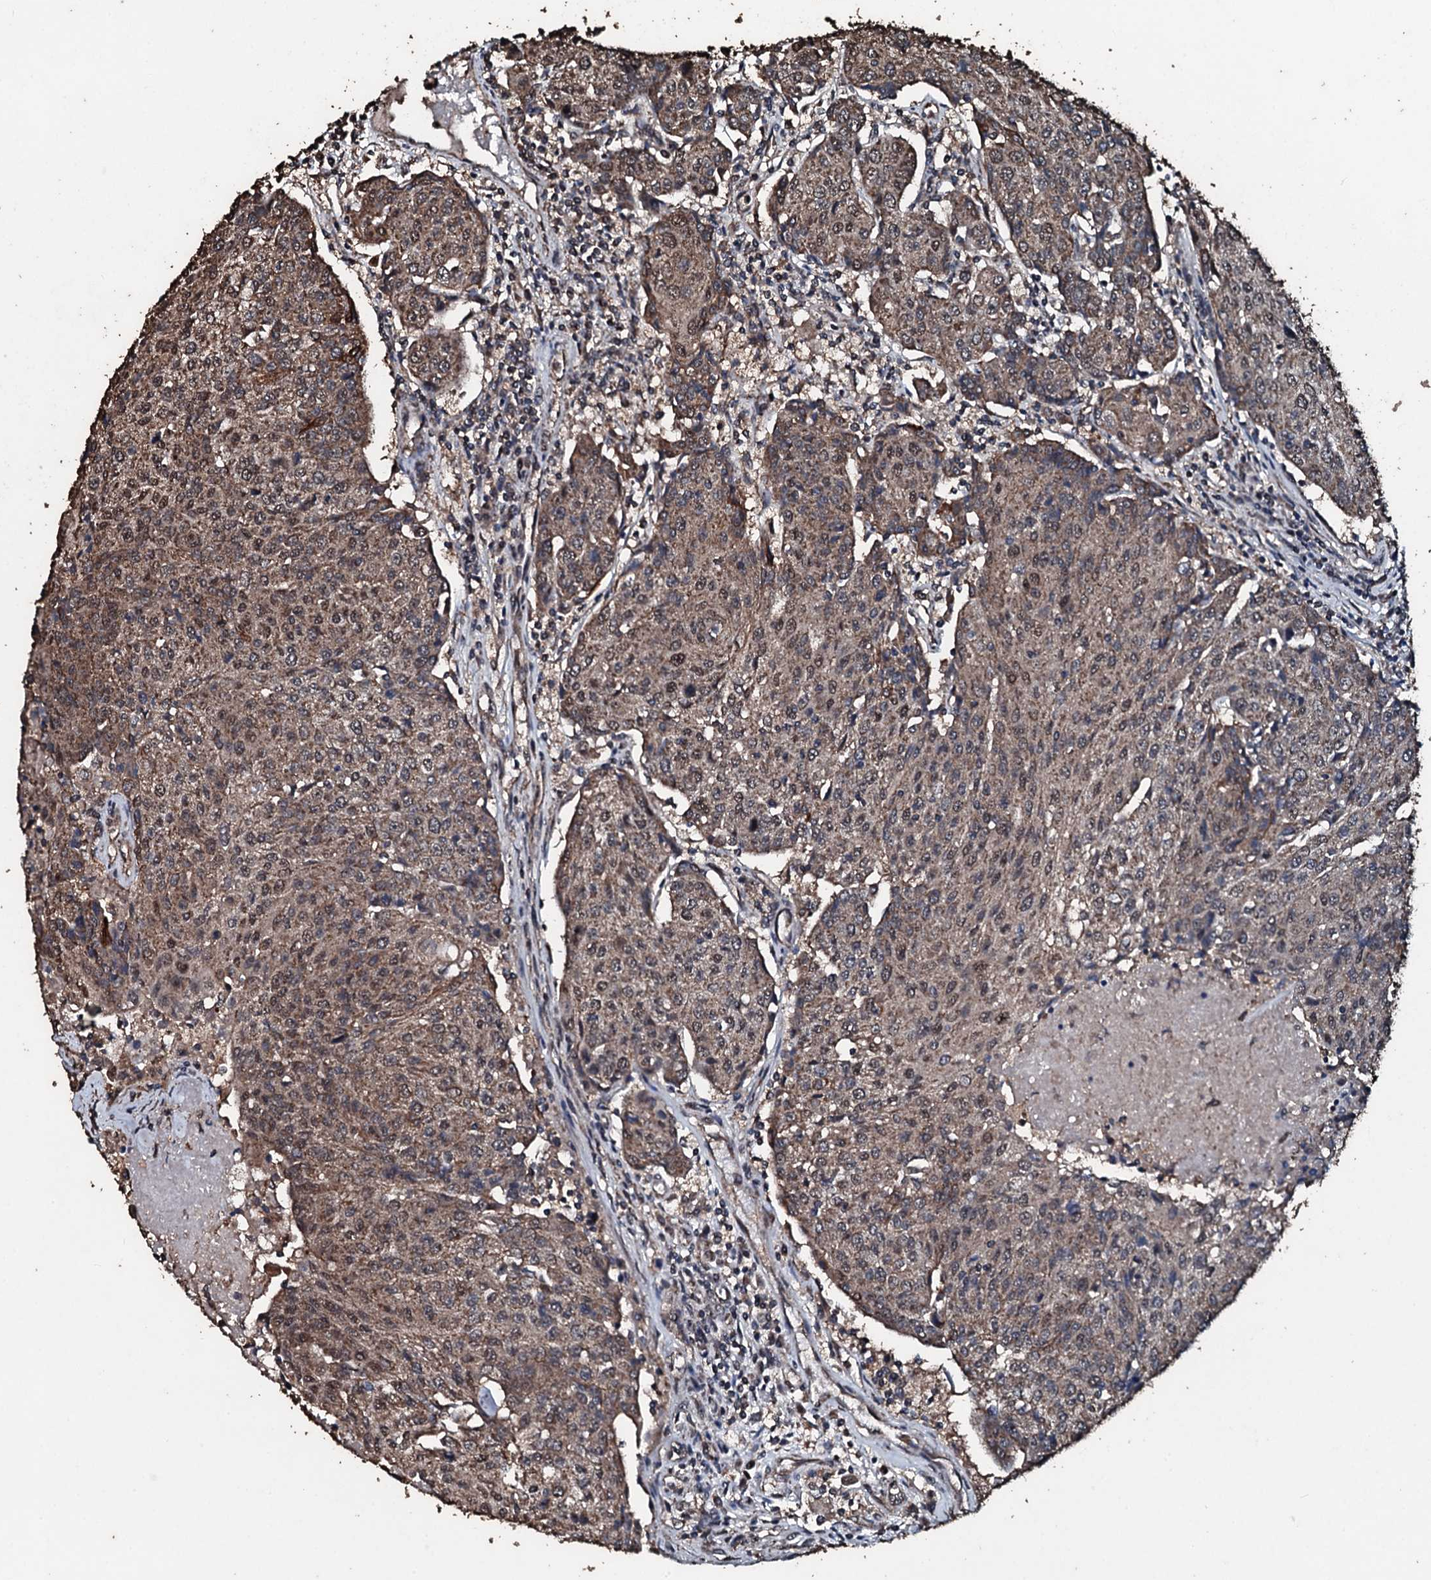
{"staining": {"intensity": "moderate", "quantity": "25%-75%", "location": "cytoplasmic/membranous"}, "tissue": "urothelial cancer", "cell_type": "Tumor cells", "image_type": "cancer", "snomed": [{"axis": "morphology", "description": "Urothelial carcinoma, High grade"}, {"axis": "topography", "description": "Urinary bladder"}], "caption": "Tumor cells exhibit moderate cytoplasmic/membranous positivity in approximately 25%-75% of cells in high-grade urothelial carcinoma. The staining was performed using DAB (3,3'-diaminobenzidine), with brown indicating positive protein expression. Nuclei are stained blue with hematoxylin.", "gene": "FAAP24", "patient": {"sex": "female", "age": 85}}